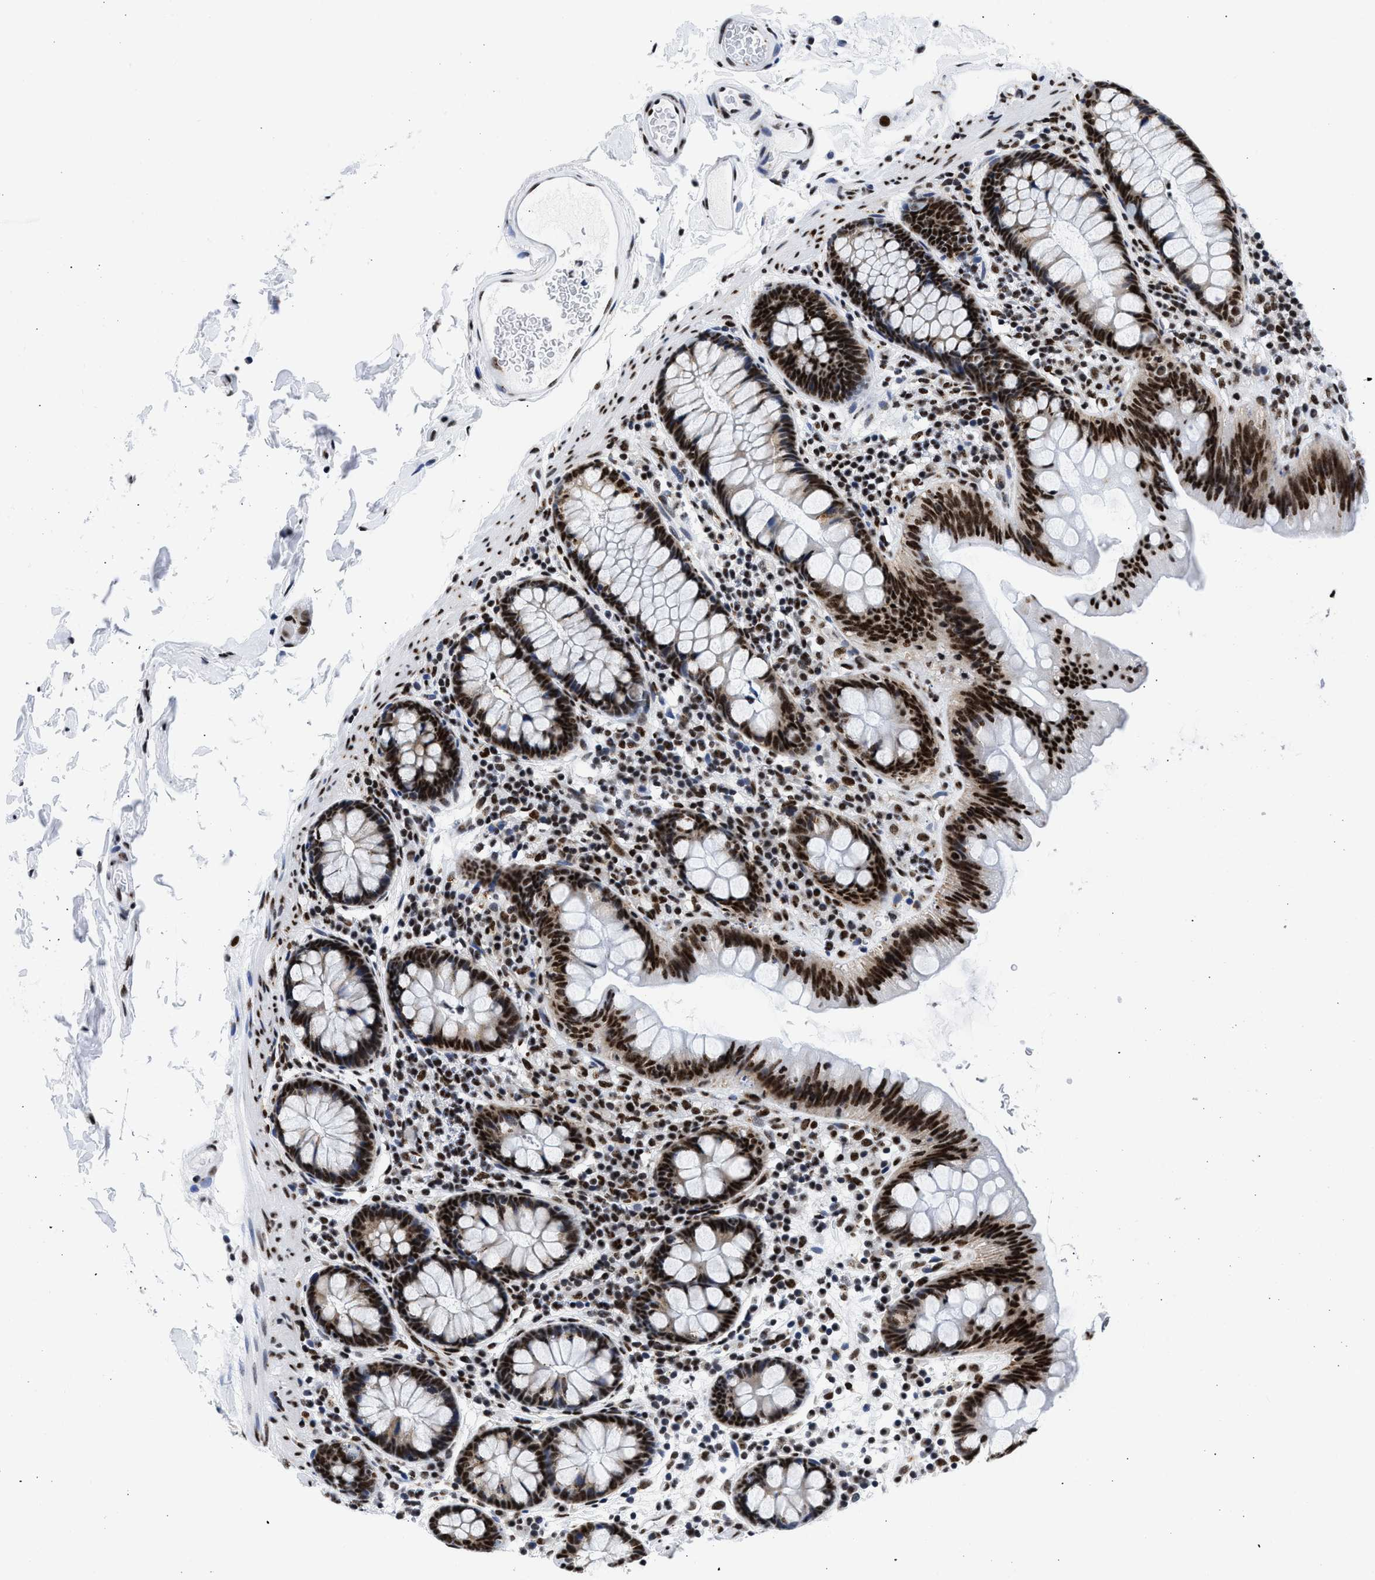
{"staining": {"intensity": "moderate", "quantity": ">75%", "location": "nuclear"}, "tissue": "colon", "cell_type": "Endothelial cells", "image_type": "normal", "snomed": [{"axis": "morphology", "description": "Normal tissue, NOS"}, {"axis": "topography", "description": "Colon"}], "caption": "Approximately >75% of endothelial cells in normal colon reveal moderate nuclear protein positivity as visualized by brown immunohistochemical staining.", "gene": "RBM8A", "patient": {"sex": "female", "age": 80}}